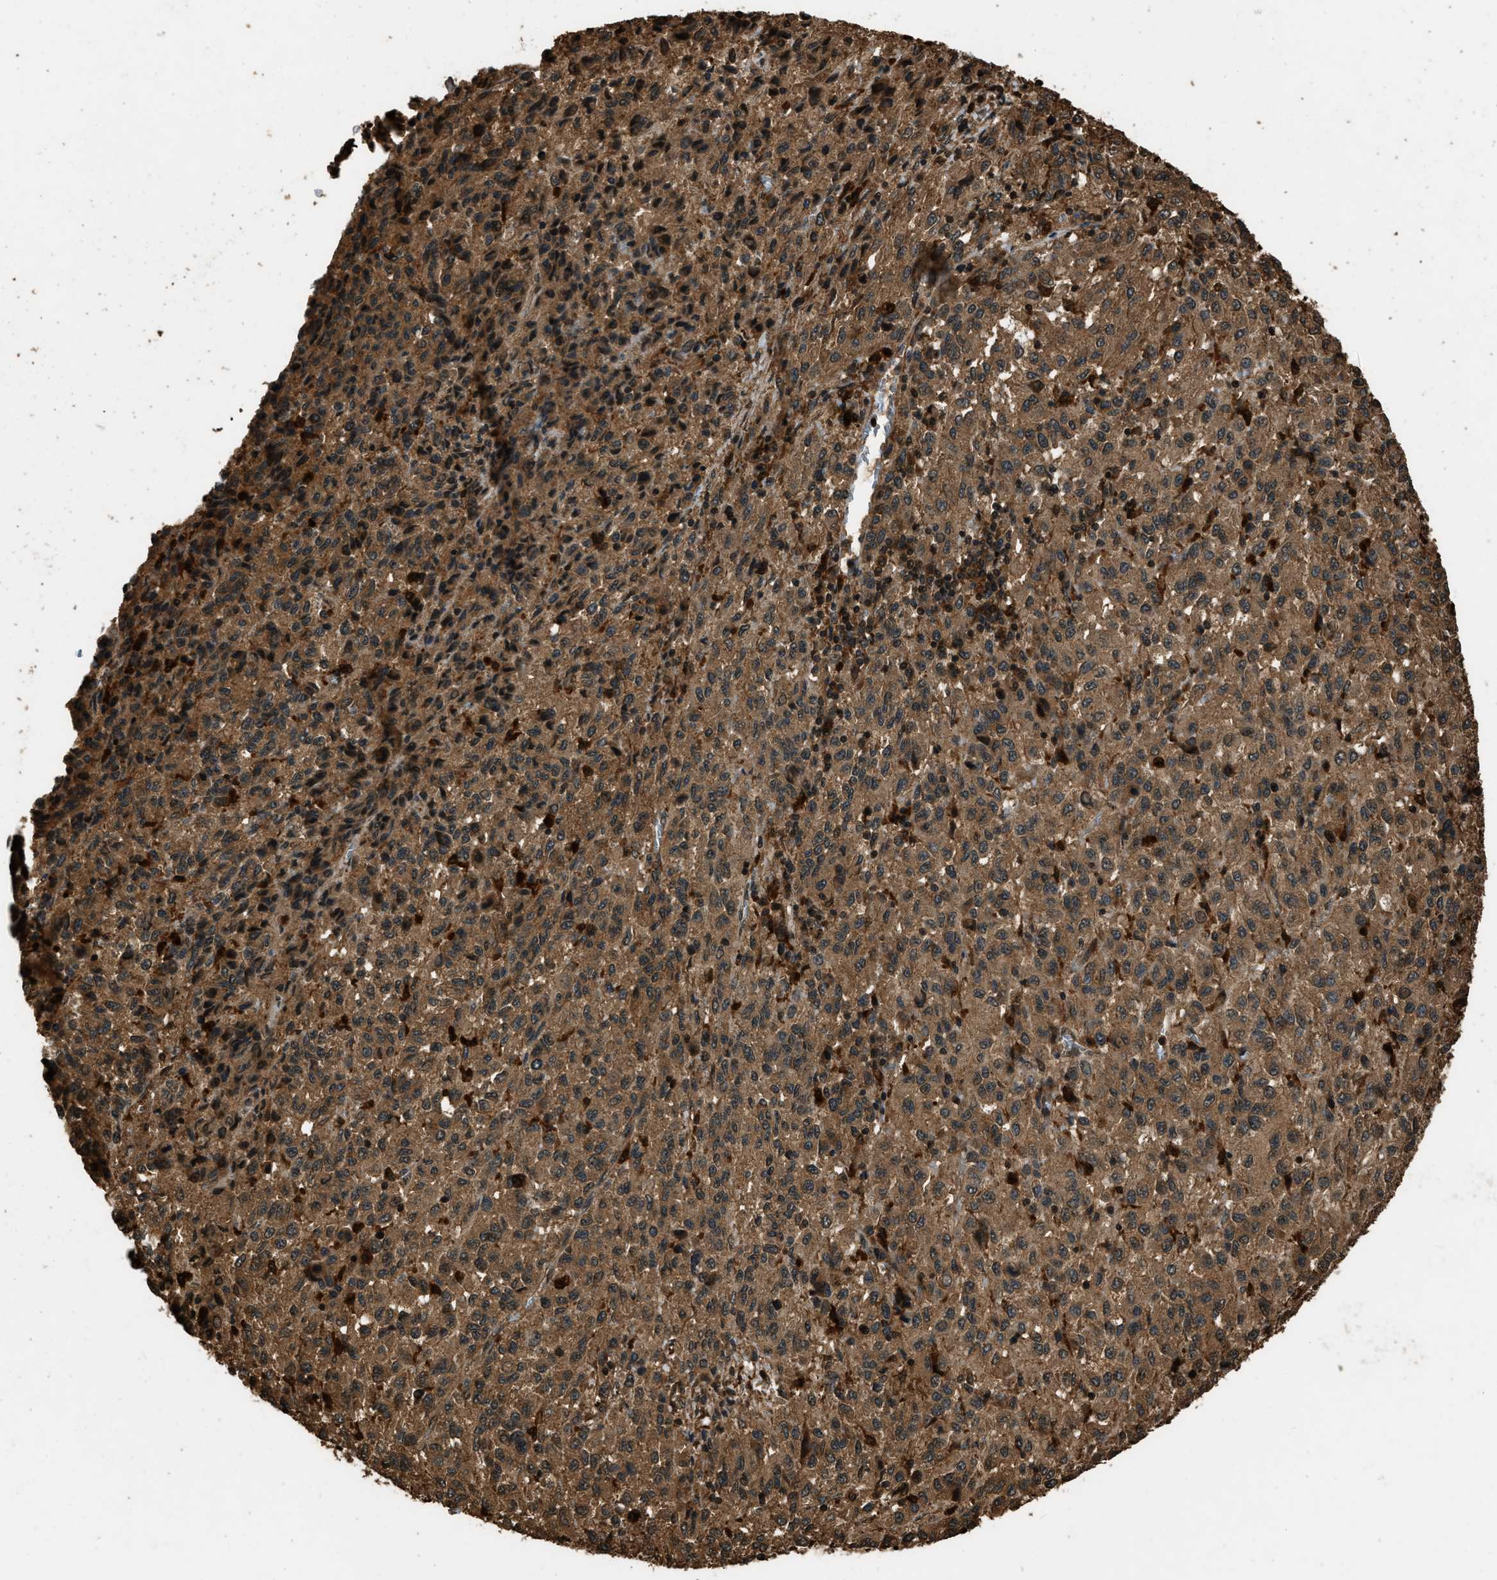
{"staining": {"intensity": "moderate", "quantity": ">75%", "location": "cytoplasmic/membranous"}, "tissue": "melanoma", "cell_type": "Tumor cells", "image_type": "cancer", "snomed": [{"axis": "morphology", "description": "Malignant melanoma, Metastatic site"}, {"axis": "topography", "description": "Lung"}], "caption": "This micrograph reveals immunohistochemistry staining of human melanoma, with medium moderate cytoplasmic/membranous expression in about >75% of tumor cells.", "gene": "RAP2A", "patient": {"sex": "male", "age": 64}}